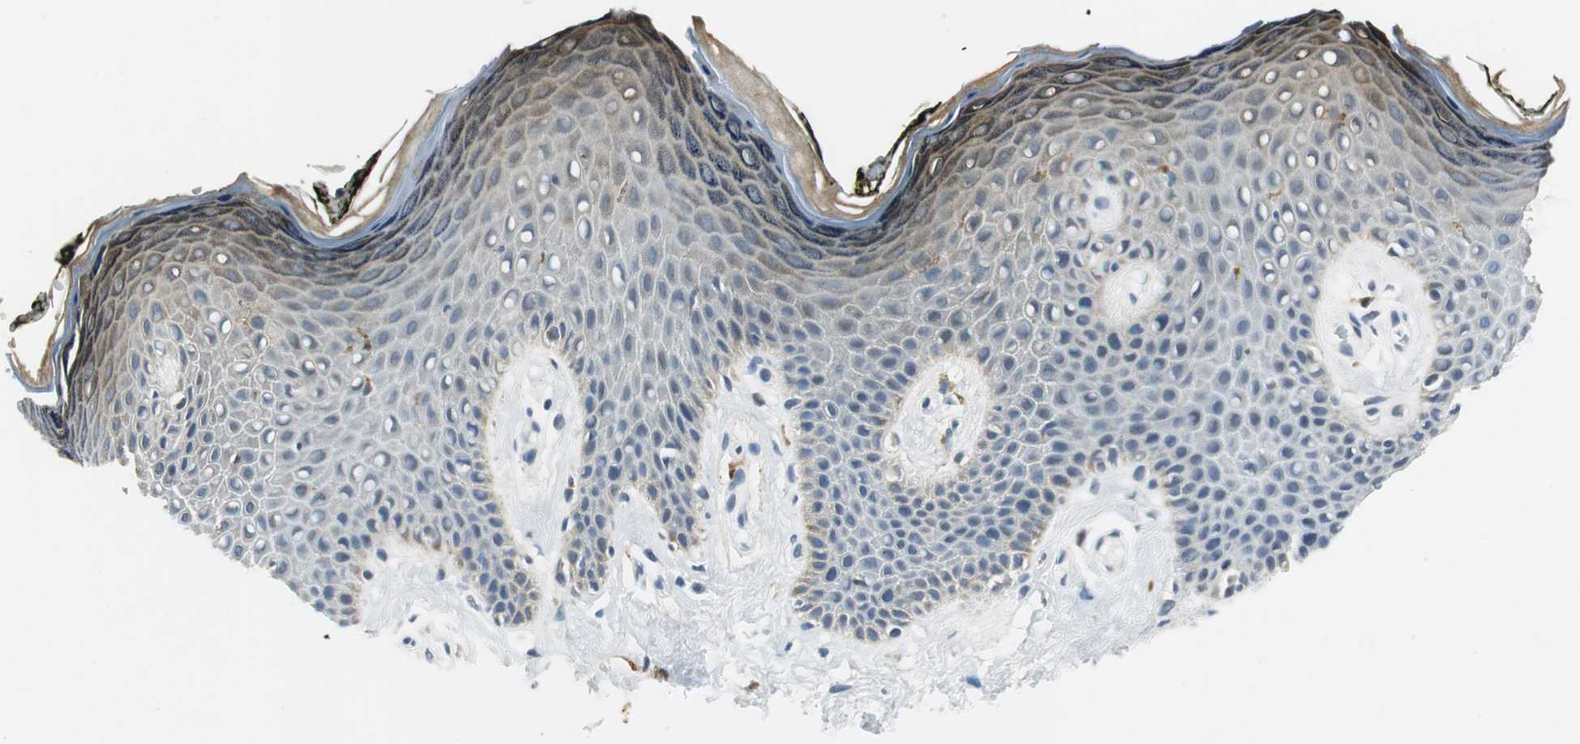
{"staining": {"intensity": "weak", "quantity": "<25%", "location": "cytoplasmic/membranous"}, "tissue": "skin", "cell_type": "Epidermal cells", "image_type": "normal", "snomed": [{"axis": "morphology", "description": "Normal tissue, NOS"}, {"axis": "morphology", "description": "Inflammation, NOS"}, {"axis": "topography", "description": "Vulva"}], "caption": "An IHC micrograph of benign skin is shown. There is no staining in epidermal cells of skin.", "gene": "ME1", "patient": {"sex": "female", "age": 84}}